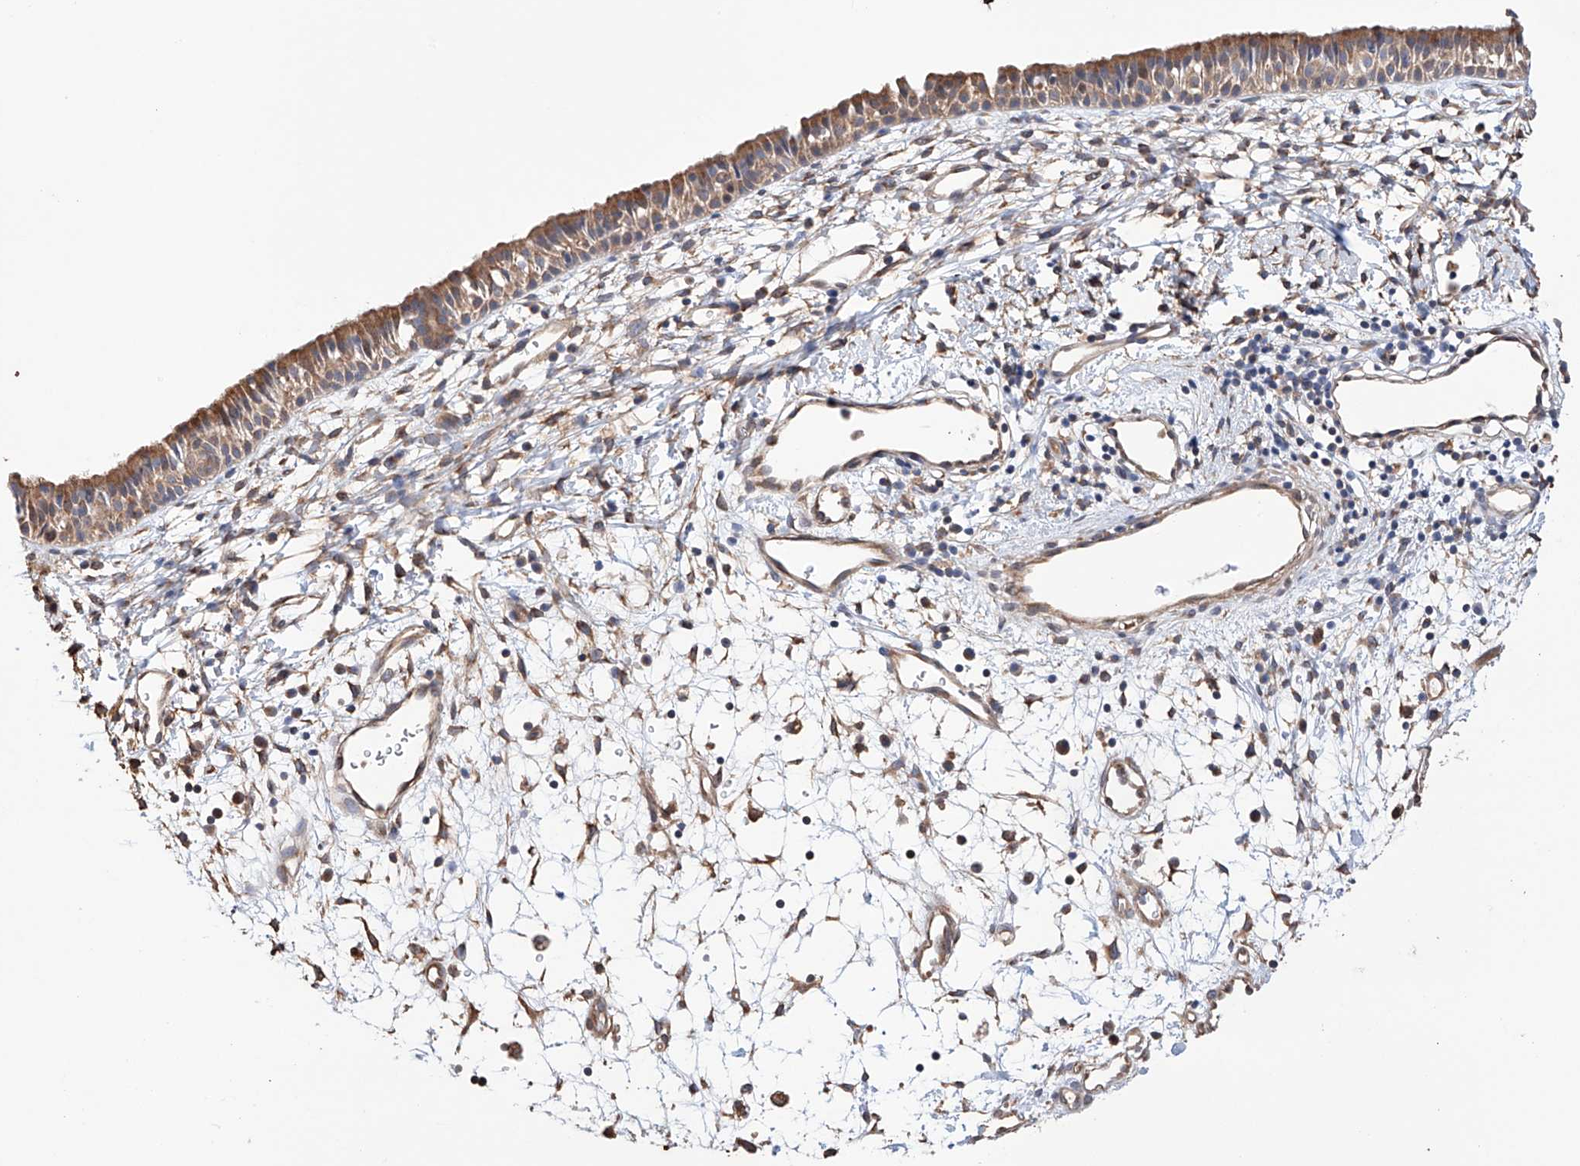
{"staining": {"intensity": "moderate", "quantity": "25%-75%", "location": "cytoplasmic/membranous"}, "tissue": "nasopharynx", "cell_type": "Respiratory epithelial cells", "image_type": "normal", "snomed": [{"axis": "morphology", "description": "Normal tissue, NOS"}, {"axis": "topography", "description": "Nasopharynx"}], "caption": "A medium amount of moderate cytoplasmic/membranous expression is present in approximately 25%-75% of respiratory epithelial cells in normal nasopharynx.", "gene": "AFG1L", "patient": {"sex": "male", "age": 22}}